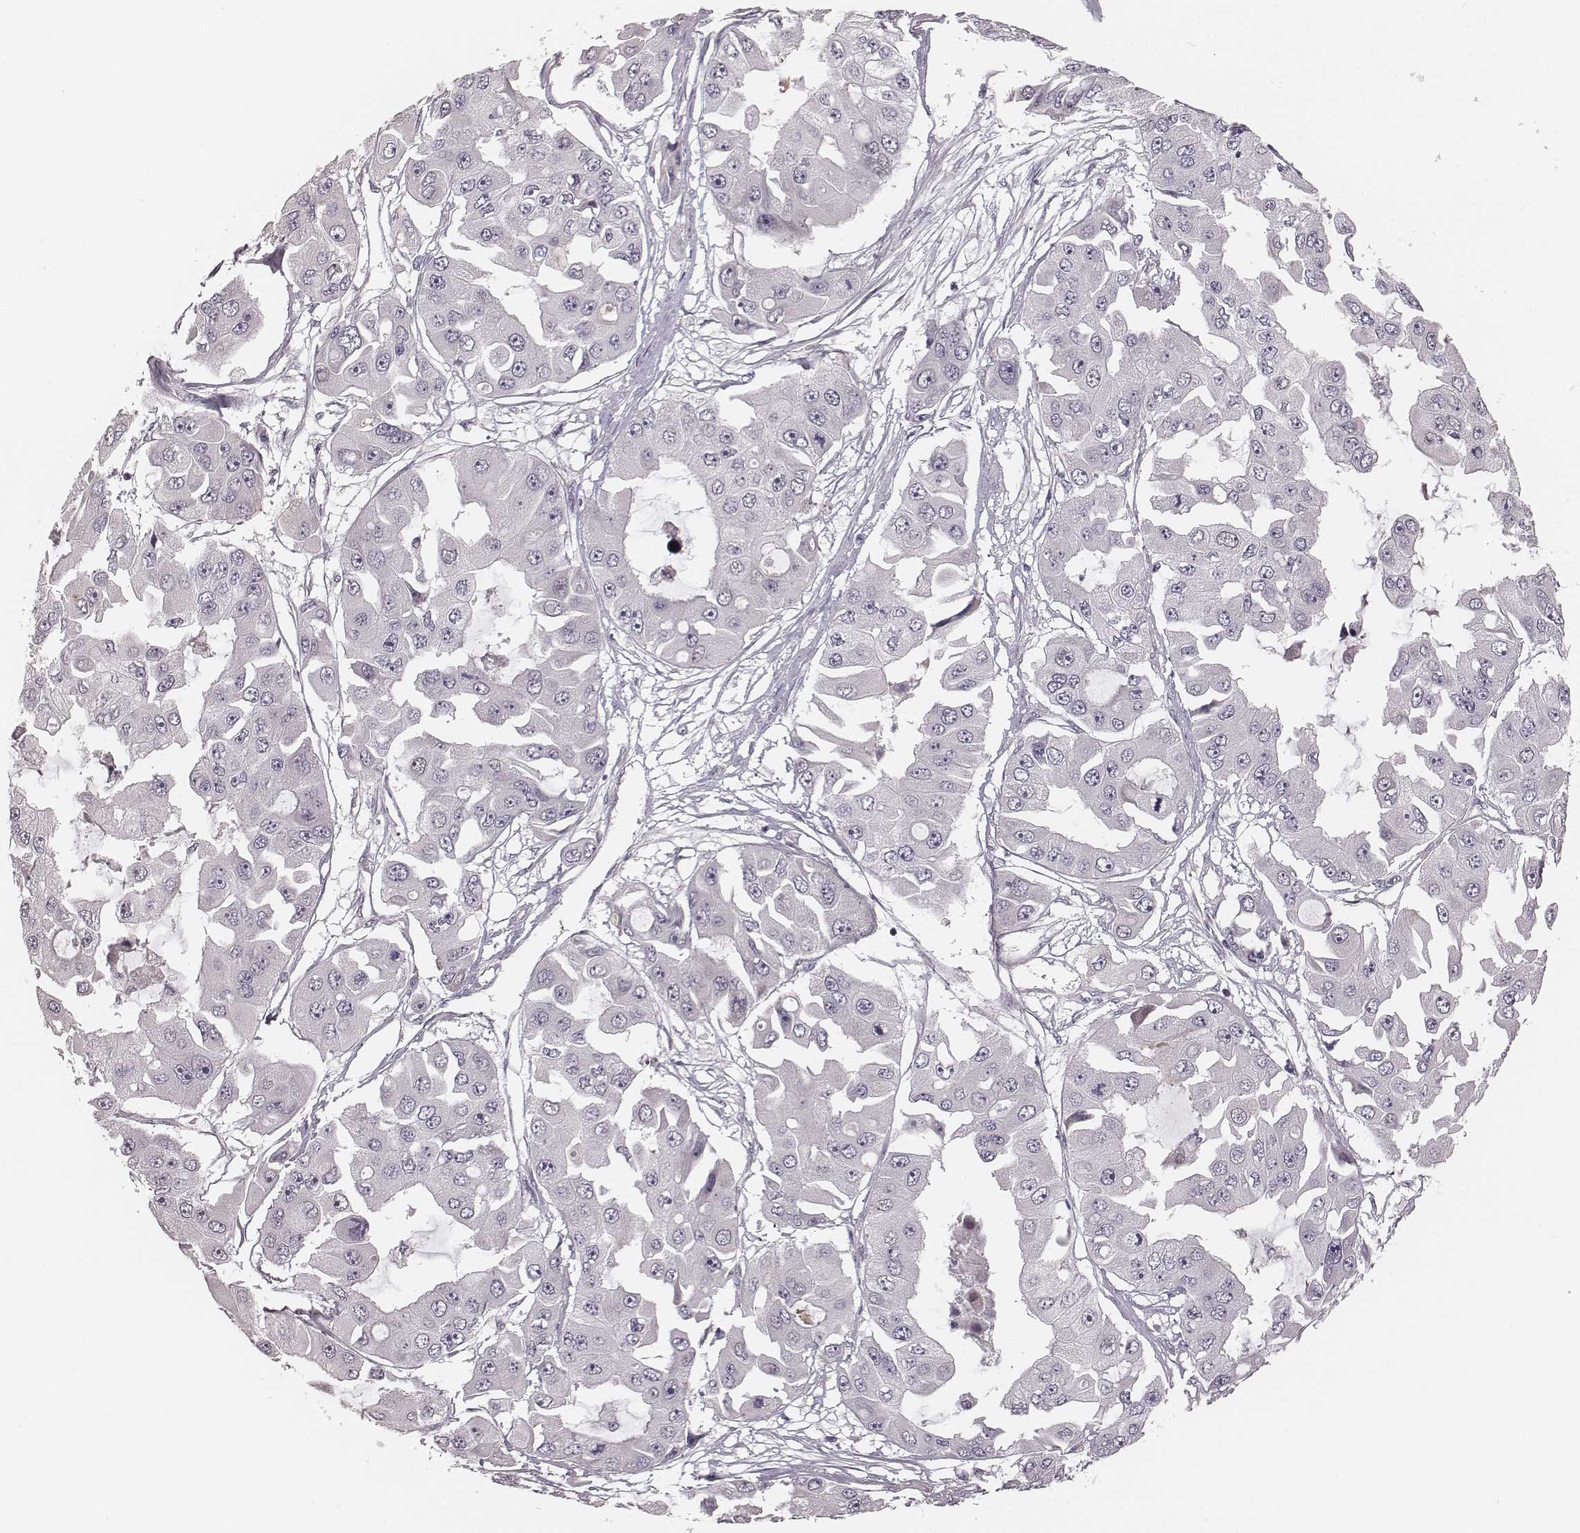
{"staining": {"intensity": "negative", "quantity": "none", "location": "none"}, "tissue": "ovarian cancer", "cell_type": "Tumor cells", "image_type": "cancer", "snomed": [{"axis": "morphology", "description": "Cystadenocarcinoma, serous, NOS"}, {"axis": "topography", "description": "Ovary"}], "caption": "Human ovarian serous cystadenocarcinoma stained for a protein using immunohistochemistry reveals no staining in tumor cells.", "gene": "S100Z", "patient": {"sex": "female", "age": 56}}